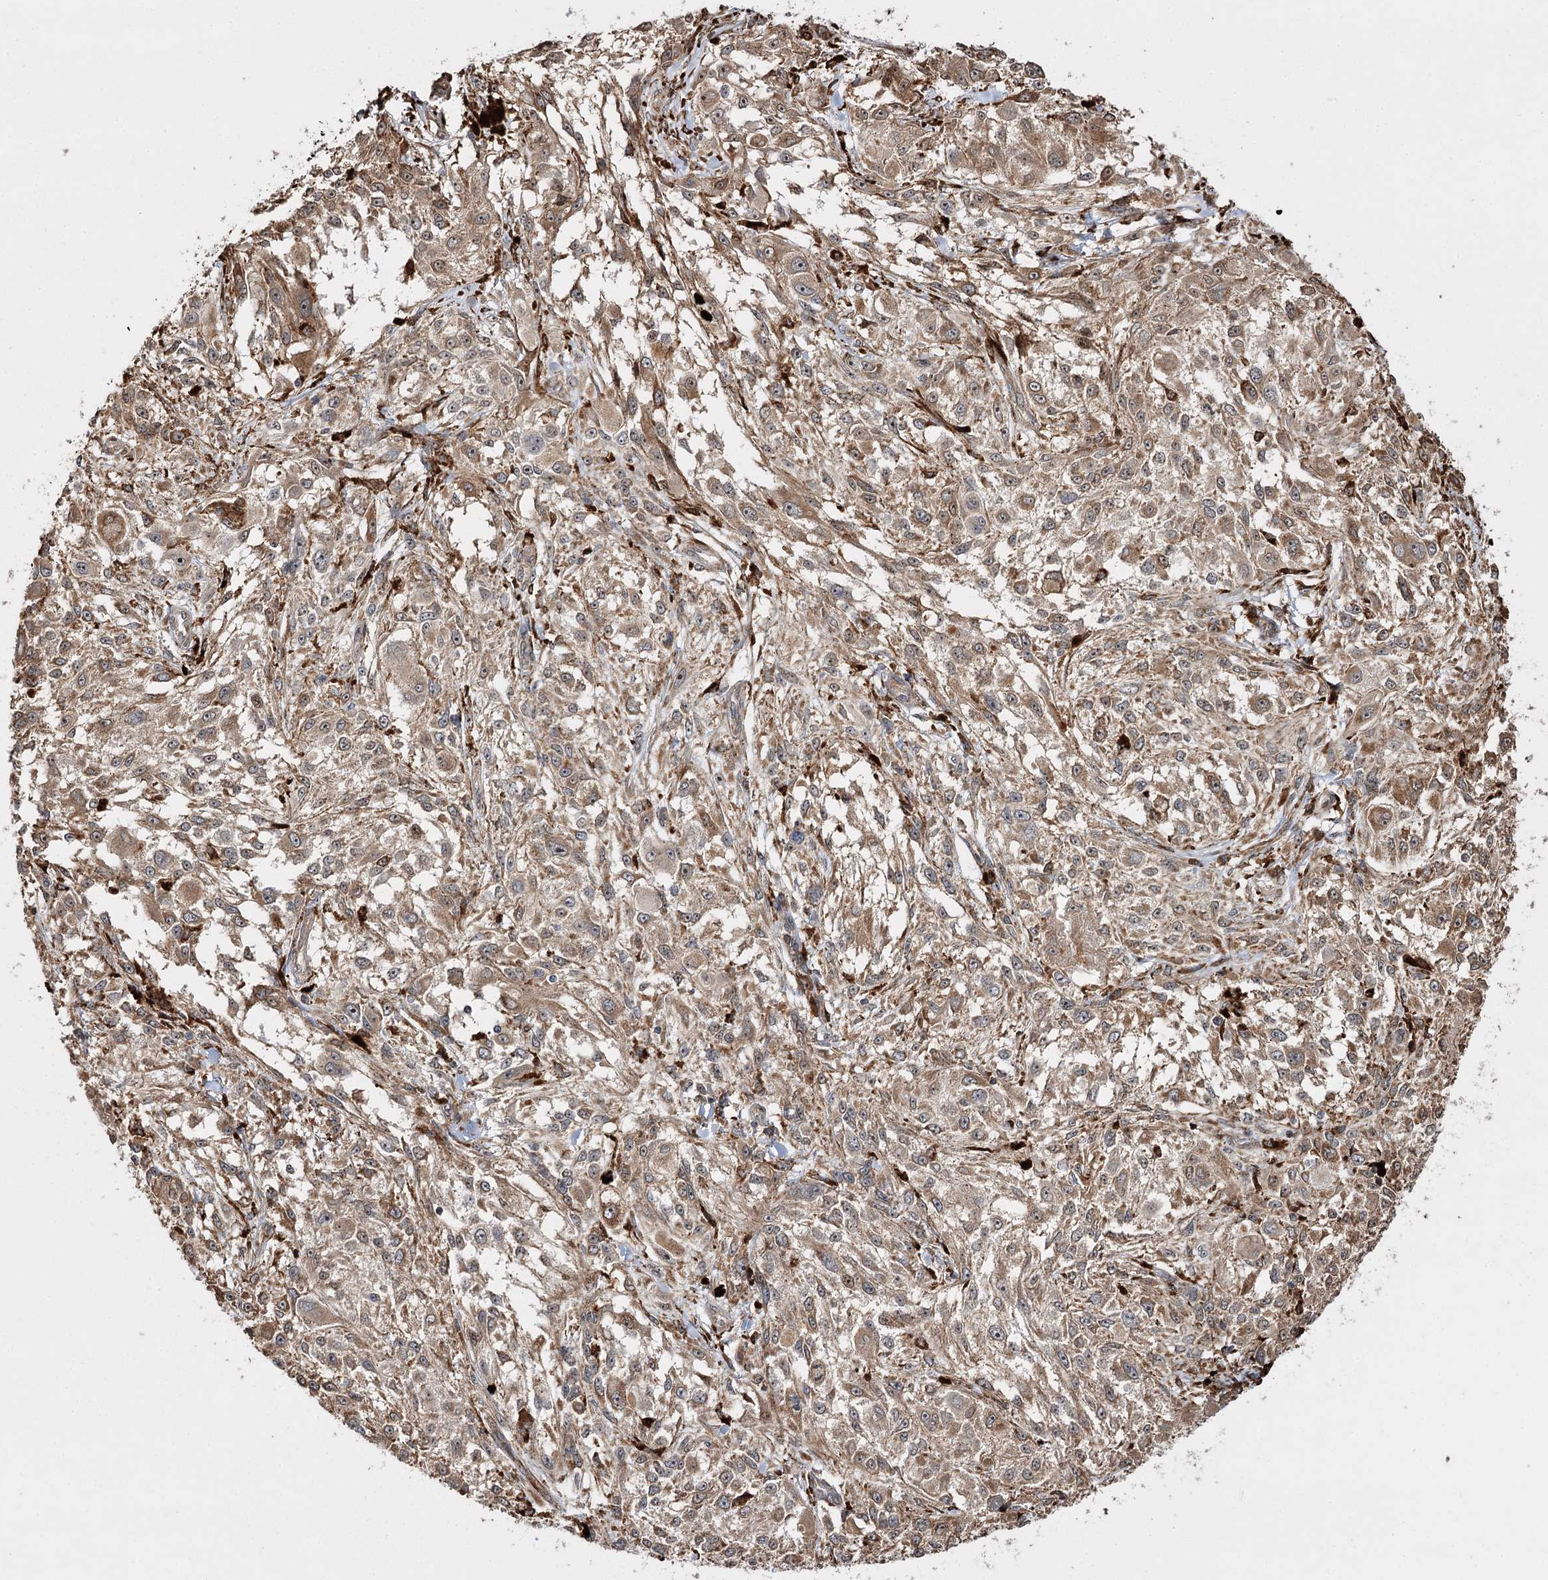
{"staining": {"intensity": "moderate", "quantity": ">75%", "location": "cytoplasmic/membranous"}, "tissue": "melanoma", "cell_type": "Tumor cells", "image_type": "cancer", "snomed": [{"axis": "morphology", "description": "Necrosis, NOS"}, {"axis": "morphology", "description": "Malignant melanoma, NOS"}, {"axis": "topography", "description": "Skin"}], "caption": "Malignant melanoma stained for a protein displays moderate cytoplasmic/membranous positivity in tumor cells.", "gene": "FANCL", "patient": {"sex": "female", "age": 87}}